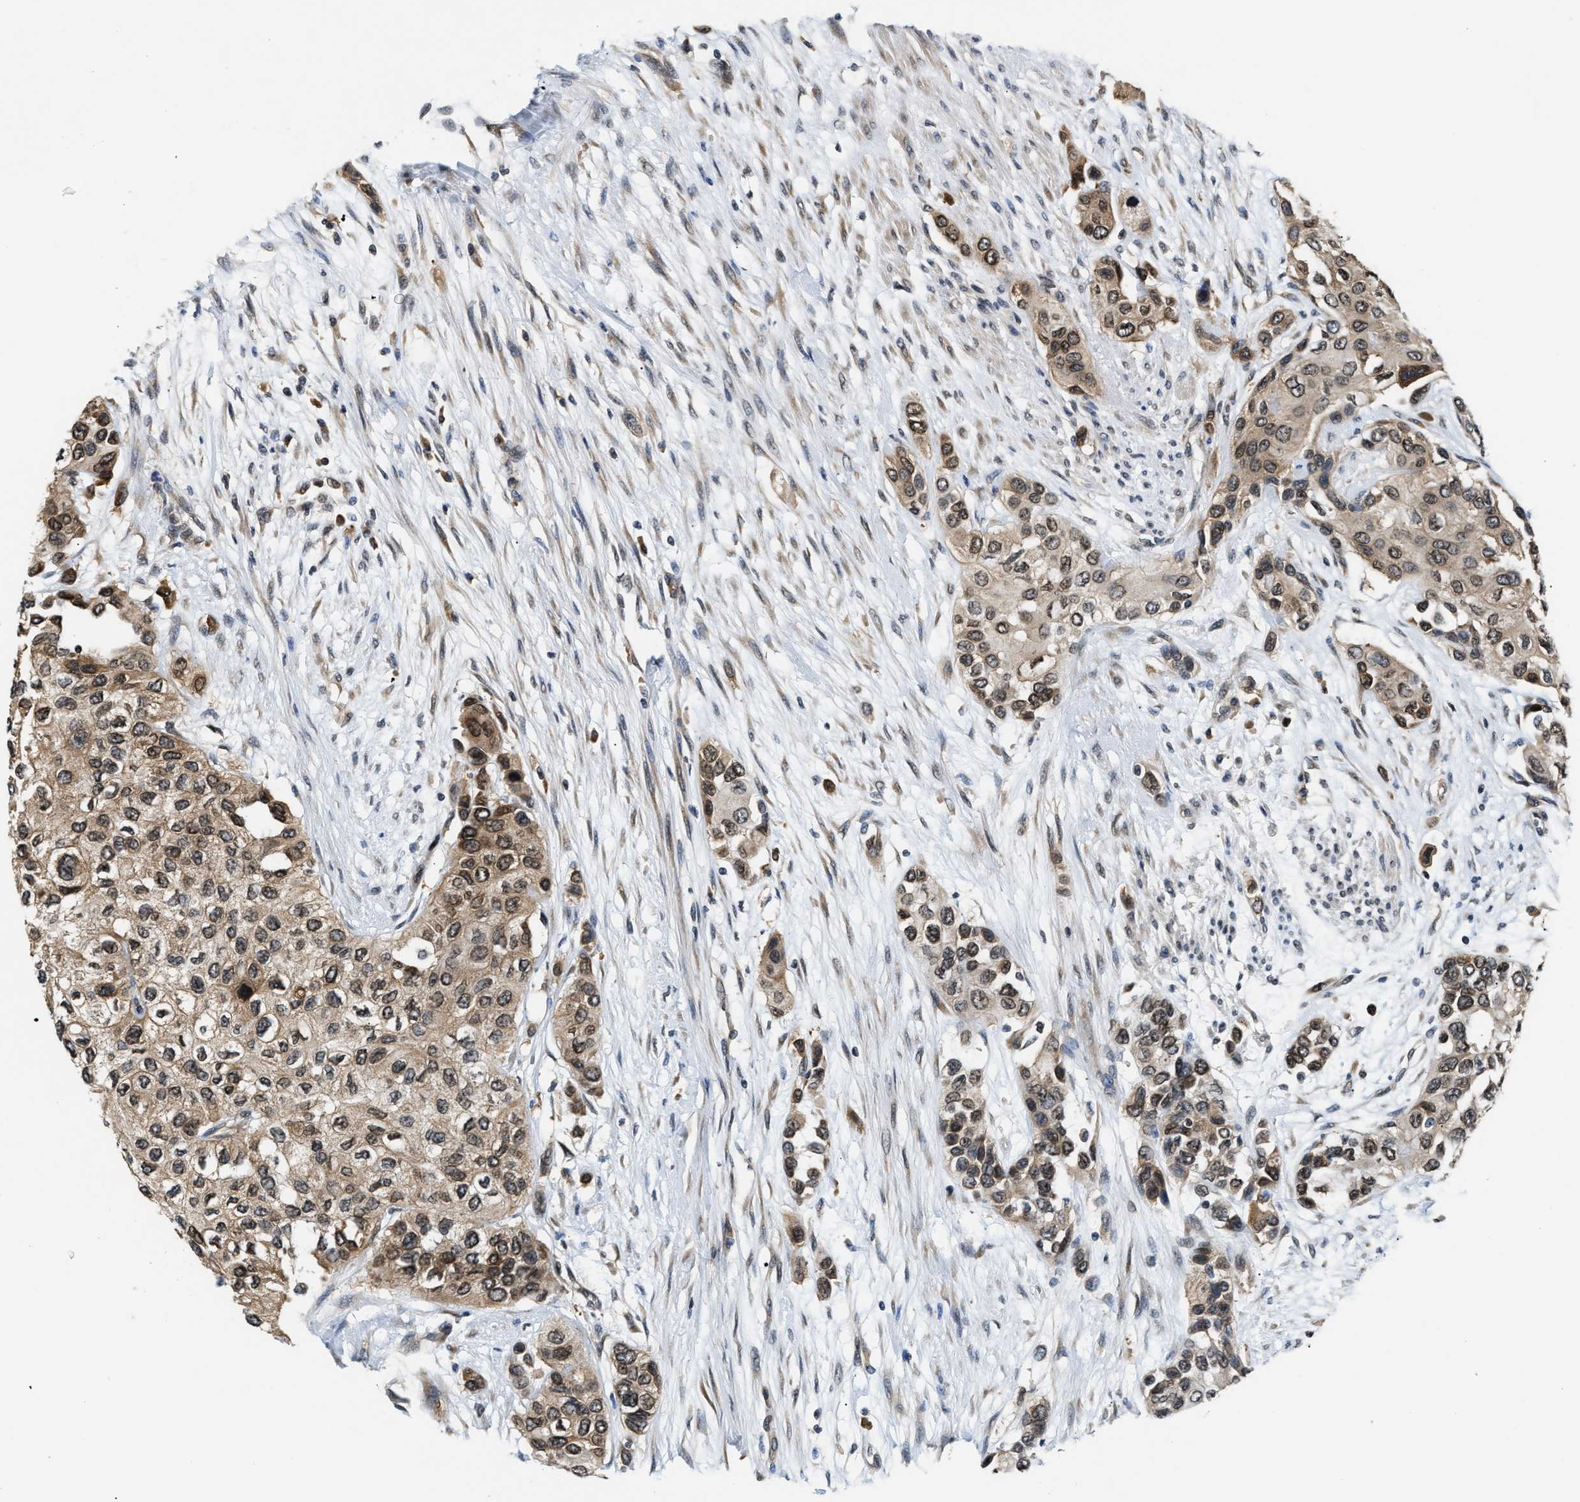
{"staining": {"intensity": "moderate", "quantity": ">75%", "location": "cytoplasmic/membranous,nuclear"}, "tissue": "urothelial cancer", "cell_type": "Tumor cells", "image_type": "cancer", "snomed": [{"axis": "morphology", "description": "Urothelial carcinoma, High grade"}, {"axis": "topography", "description": "Urinary bladder"}], "caption": "An immunohistochemistry (IHC) histopathology image of neoplastic tissue is shown. Protein staining in brown highlights moderate cytoplasmic/membranous and nuclear positivity in urothelial cancer within tumor cells.", "gene": "RAB29", "patient": {"sex": "female", "age": 56}}